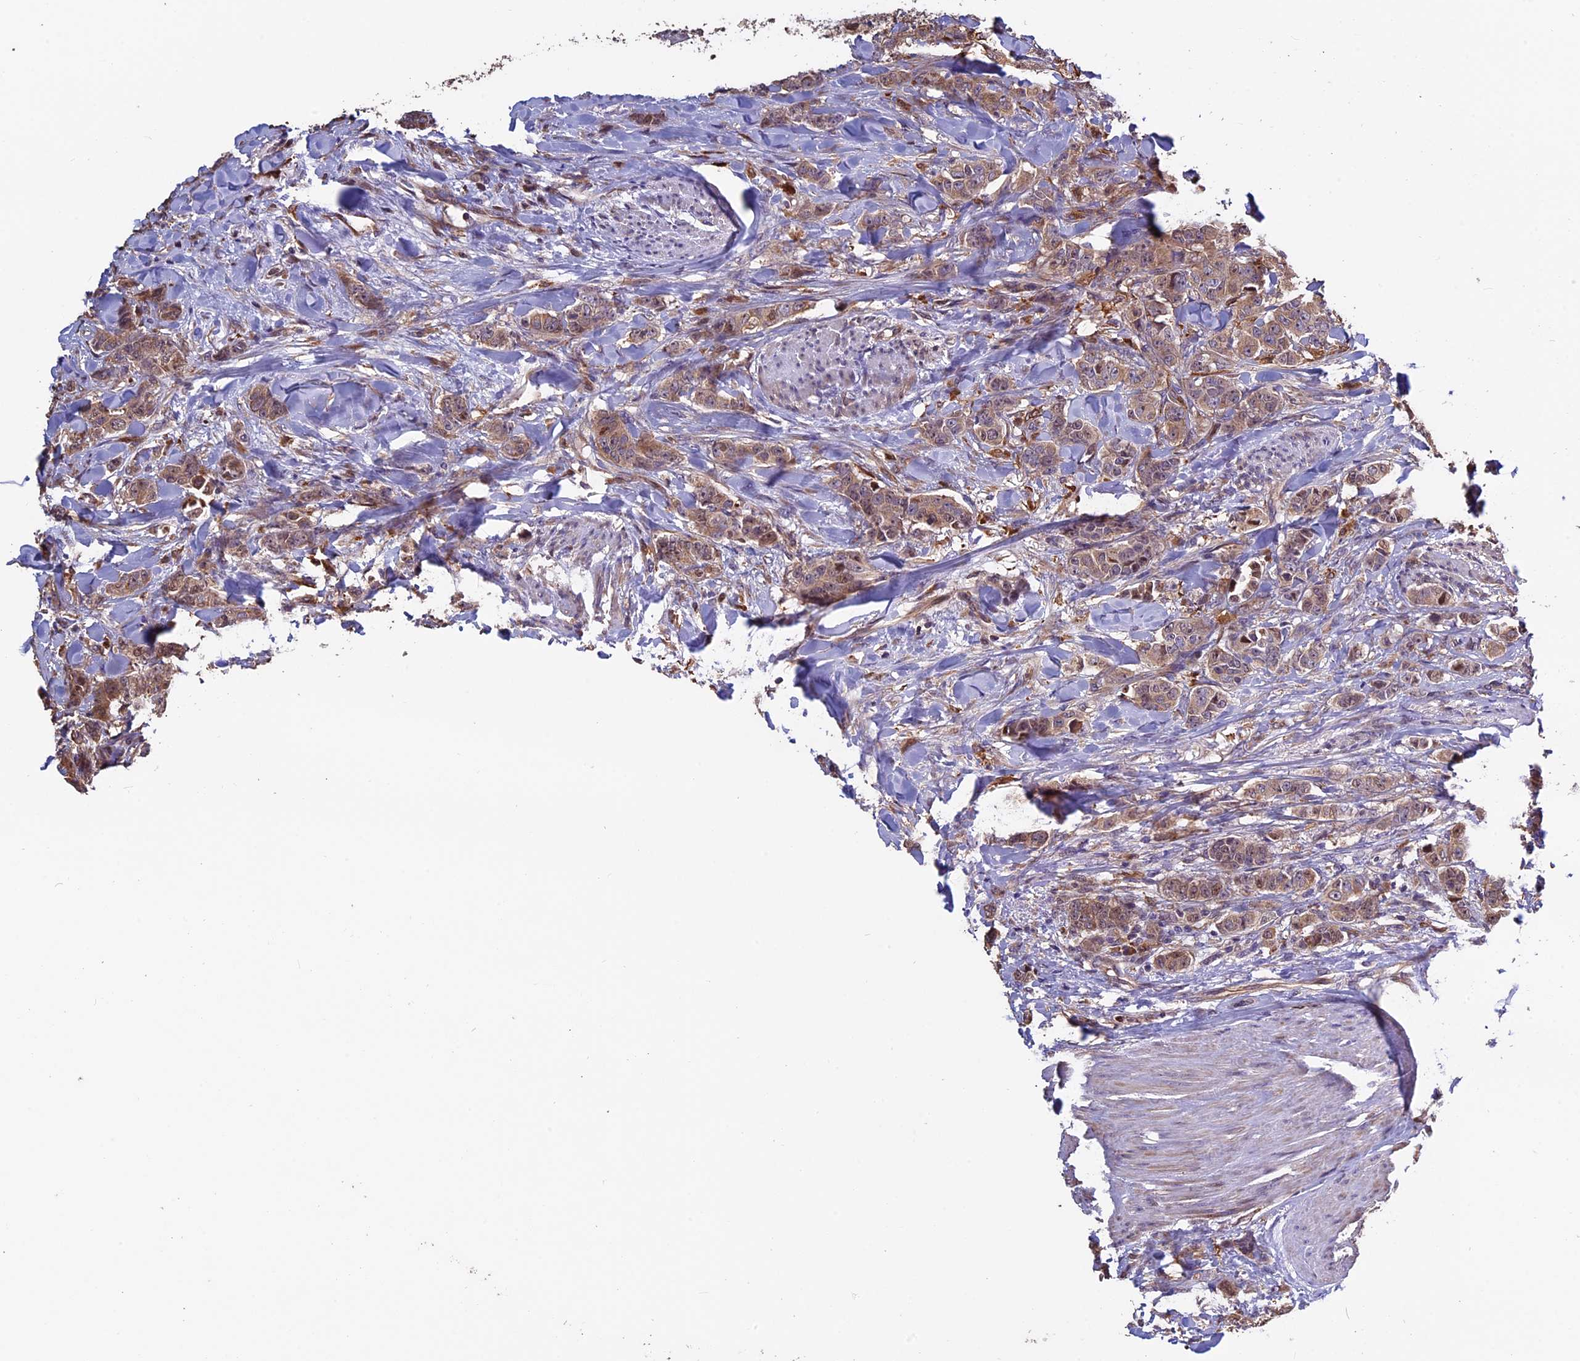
{"staining": {"intensity": "moderate", "quantity": ">75%", "location": "cytoplasmic/membranous"}, "tissue": "breast cancer", "cell_type": "Tumor cells", "image_type": "cancer", "snomed": [{"axis": "morphology", "description": "Duct carcinoma"}, {"axis": "topography", "description": "Breast"}], "caption": "A micrograph of human breast cancer (infiltrating ductal carcinoma) stained for a protein exhibits moderate cytoplasmic/membranous brown staining in tumor cells.", "gene": "VWA3A", "patient": {"sex": "female", "age": 40}}